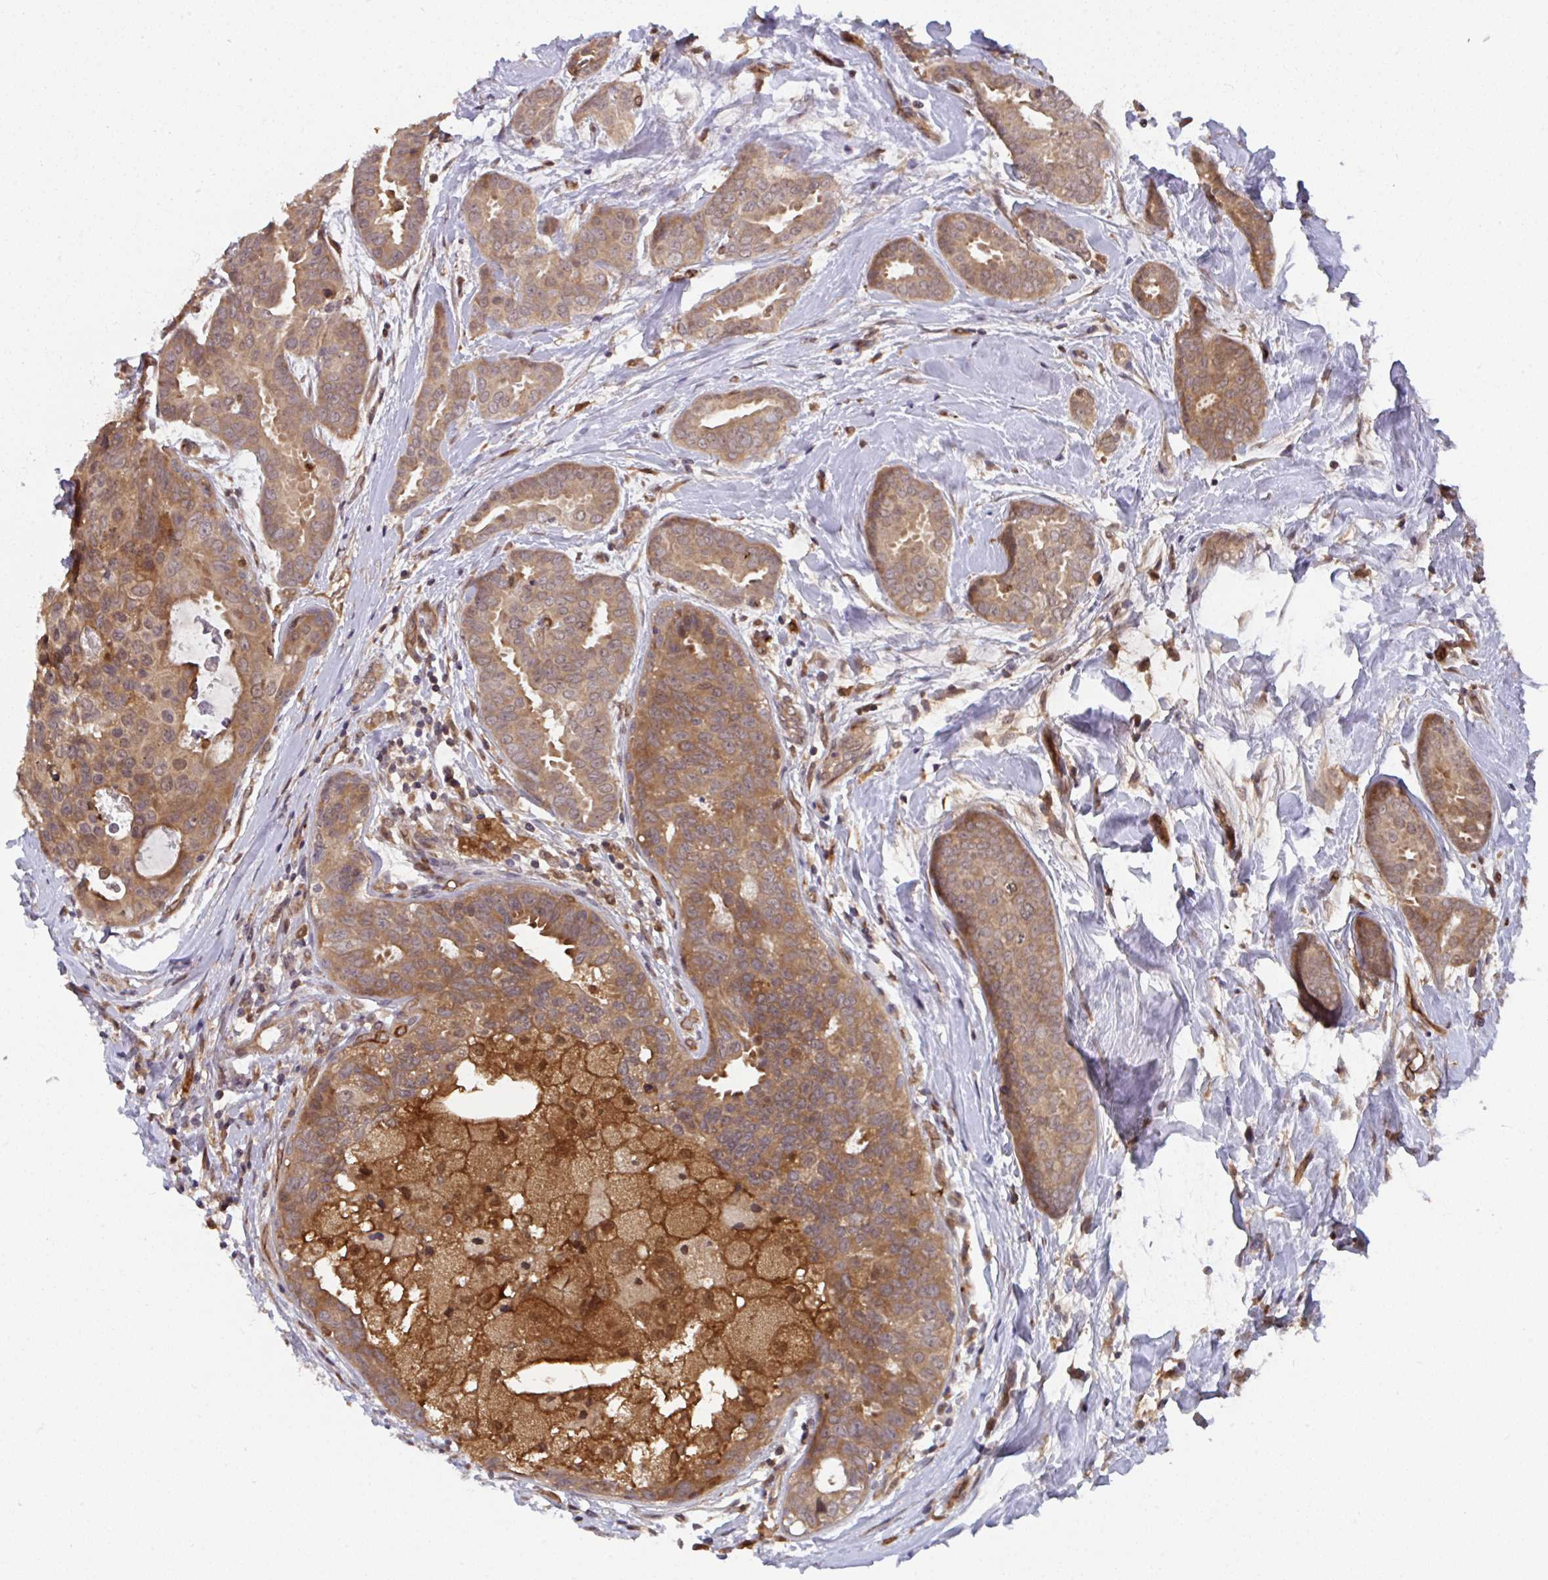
{"staining": {"intensity": "moderate", "quantity": ">75%", "location": "cytoplasmic/membranous,nuclear"}, "tissue": "breast cancer", "cell_type": "Tumor cells", "image_type": "cancer", "snomed": [{"axis": "morphology", "description": "Duct carcinoma"}, {"axis": "topography", "description": "Breast"}], "caption": "Protein expression analysis of human breast cancer reveals moderate cytoplasmic/membranous and nuclear positivity in approximately >75% of tumor cells.", "gene": "TIGAR", "patient": {"sex": "female", "age": 45}}